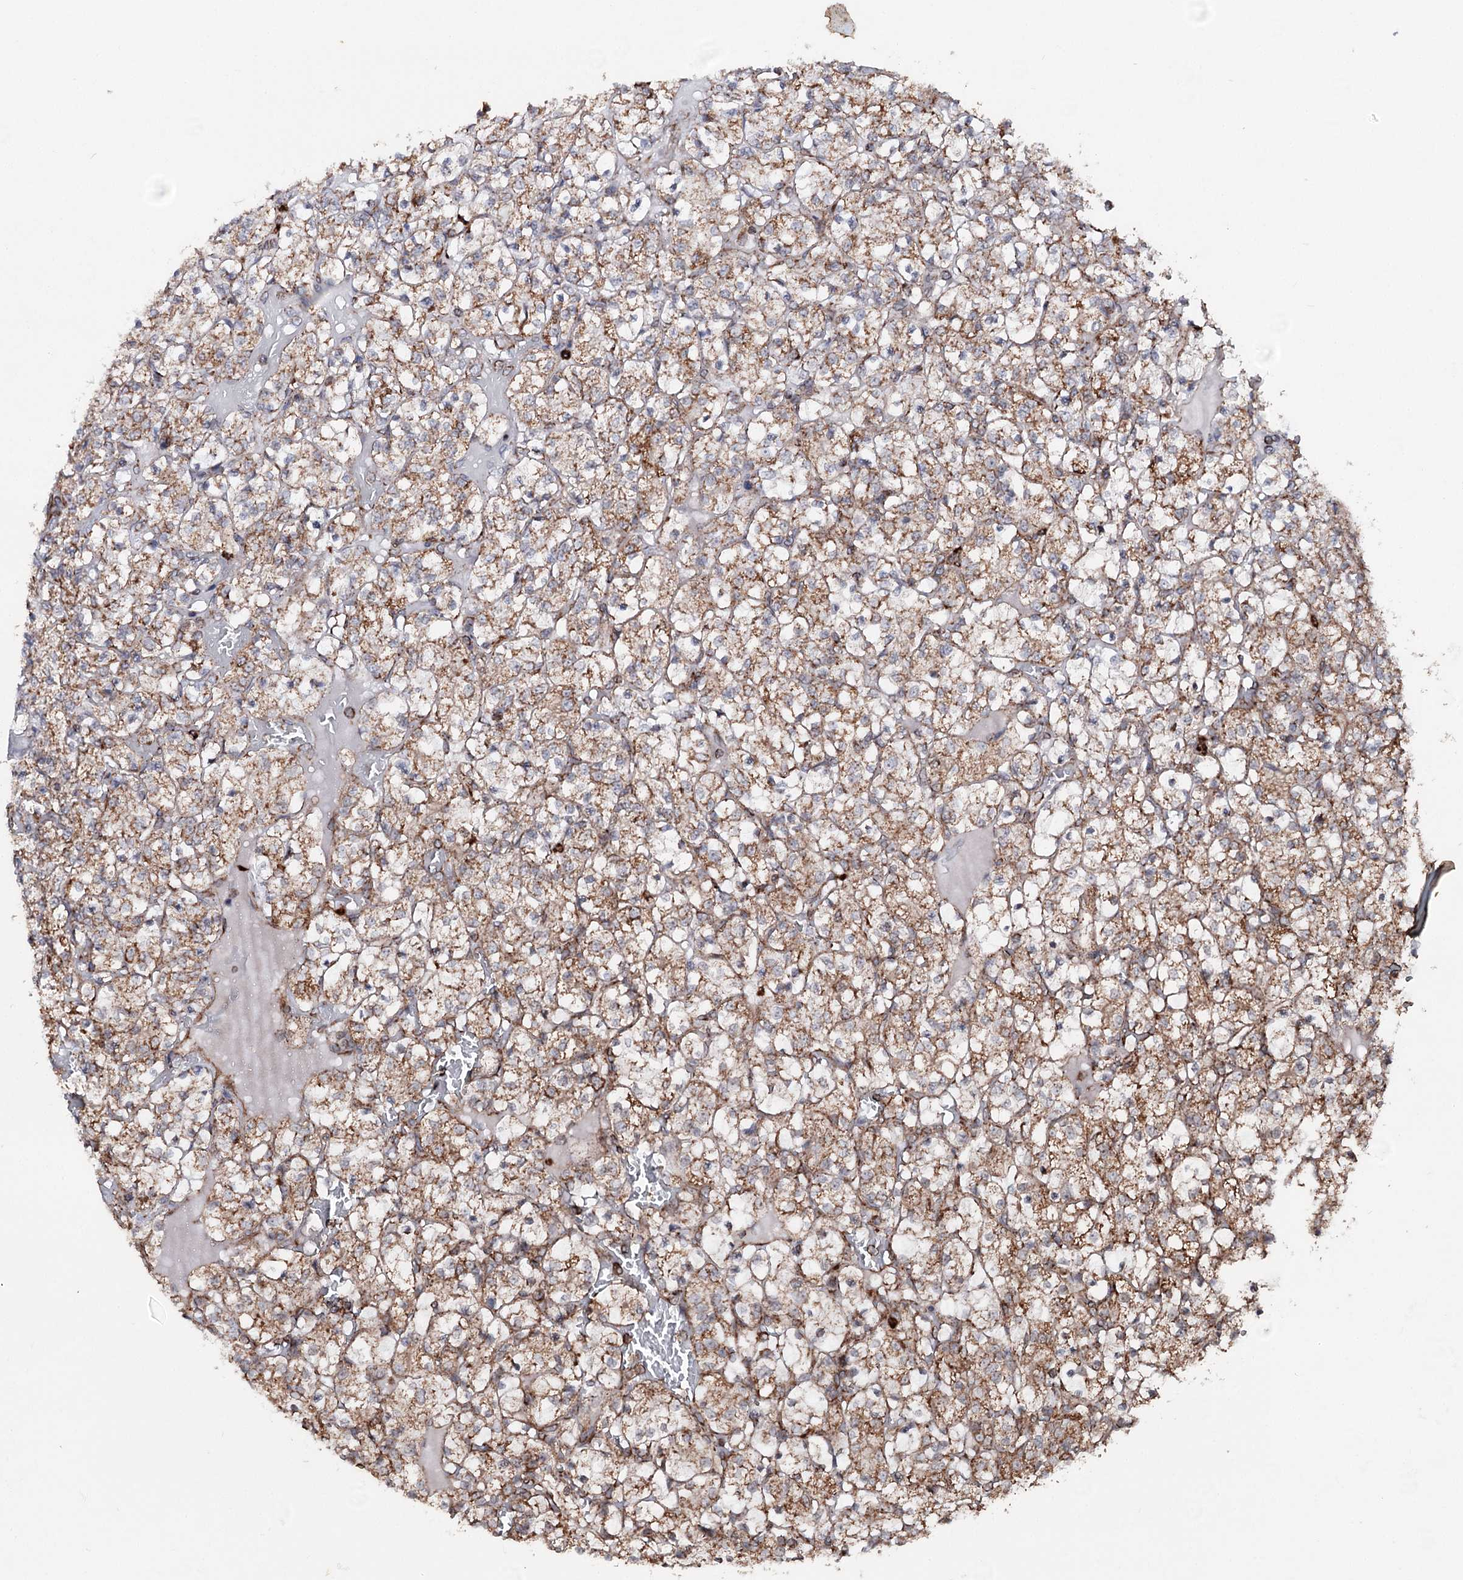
{"staining": {"intensity": "moderate", "quantity": ">75%", "location": "cytoplasmic/membranous"}, "tissue": "renal cancer", "cell_type": "Tumor cells", "image_type": "cancer", "snomed": [{"axis": "morphology", "description": "Adenocarcinoma, NOS"}, {"axis": "topography", "description": "Kidney"}], "caption": "Immunohistochemical staining of human renal cancer (adenocarcinoma) exhibits moderate cytoplasmic/membranous protein staining in about >75% of tumor cells.", "gene": "FGFR1OP2", "patient": {"sex": "female", "age": 69}}